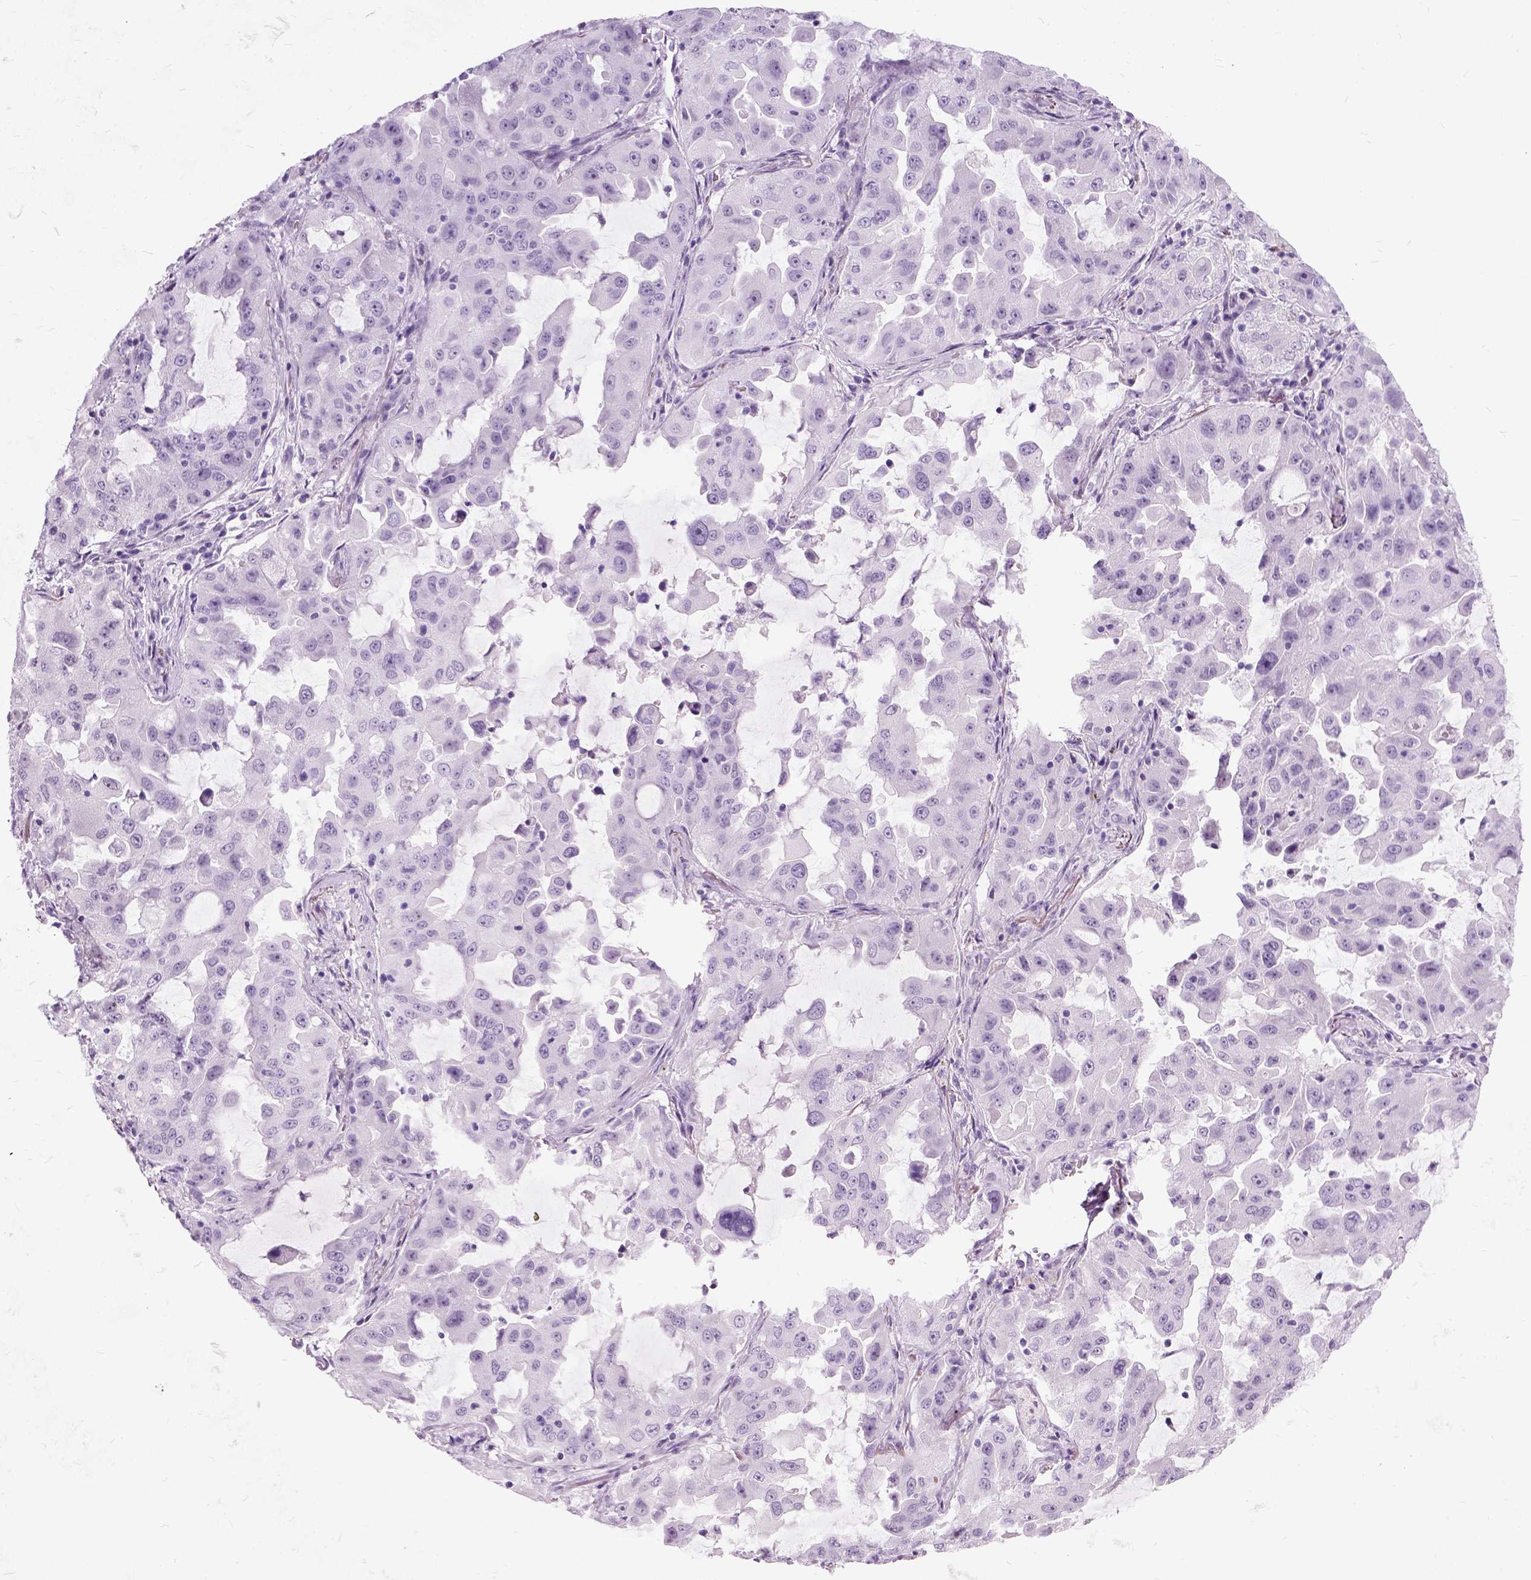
{"staining": {"intensity": "negative", "quantity": "none", "location": "none"}, "tissue": "lung cancer", "cell_type": "Tumor cells", "image_type": "cancer", "snomed": [{"axis": "morphology", "description": "Adenocarcinoma, NOS"}, {"axis": "topography", "description": "Lung"}], "caption": "Micrograph shows no significant protein staining in tumor cells of lung cancer. Nuclei are stained in blue.", "gene": "AXDND1", "patient": {"sex": "female", "age": 61}}